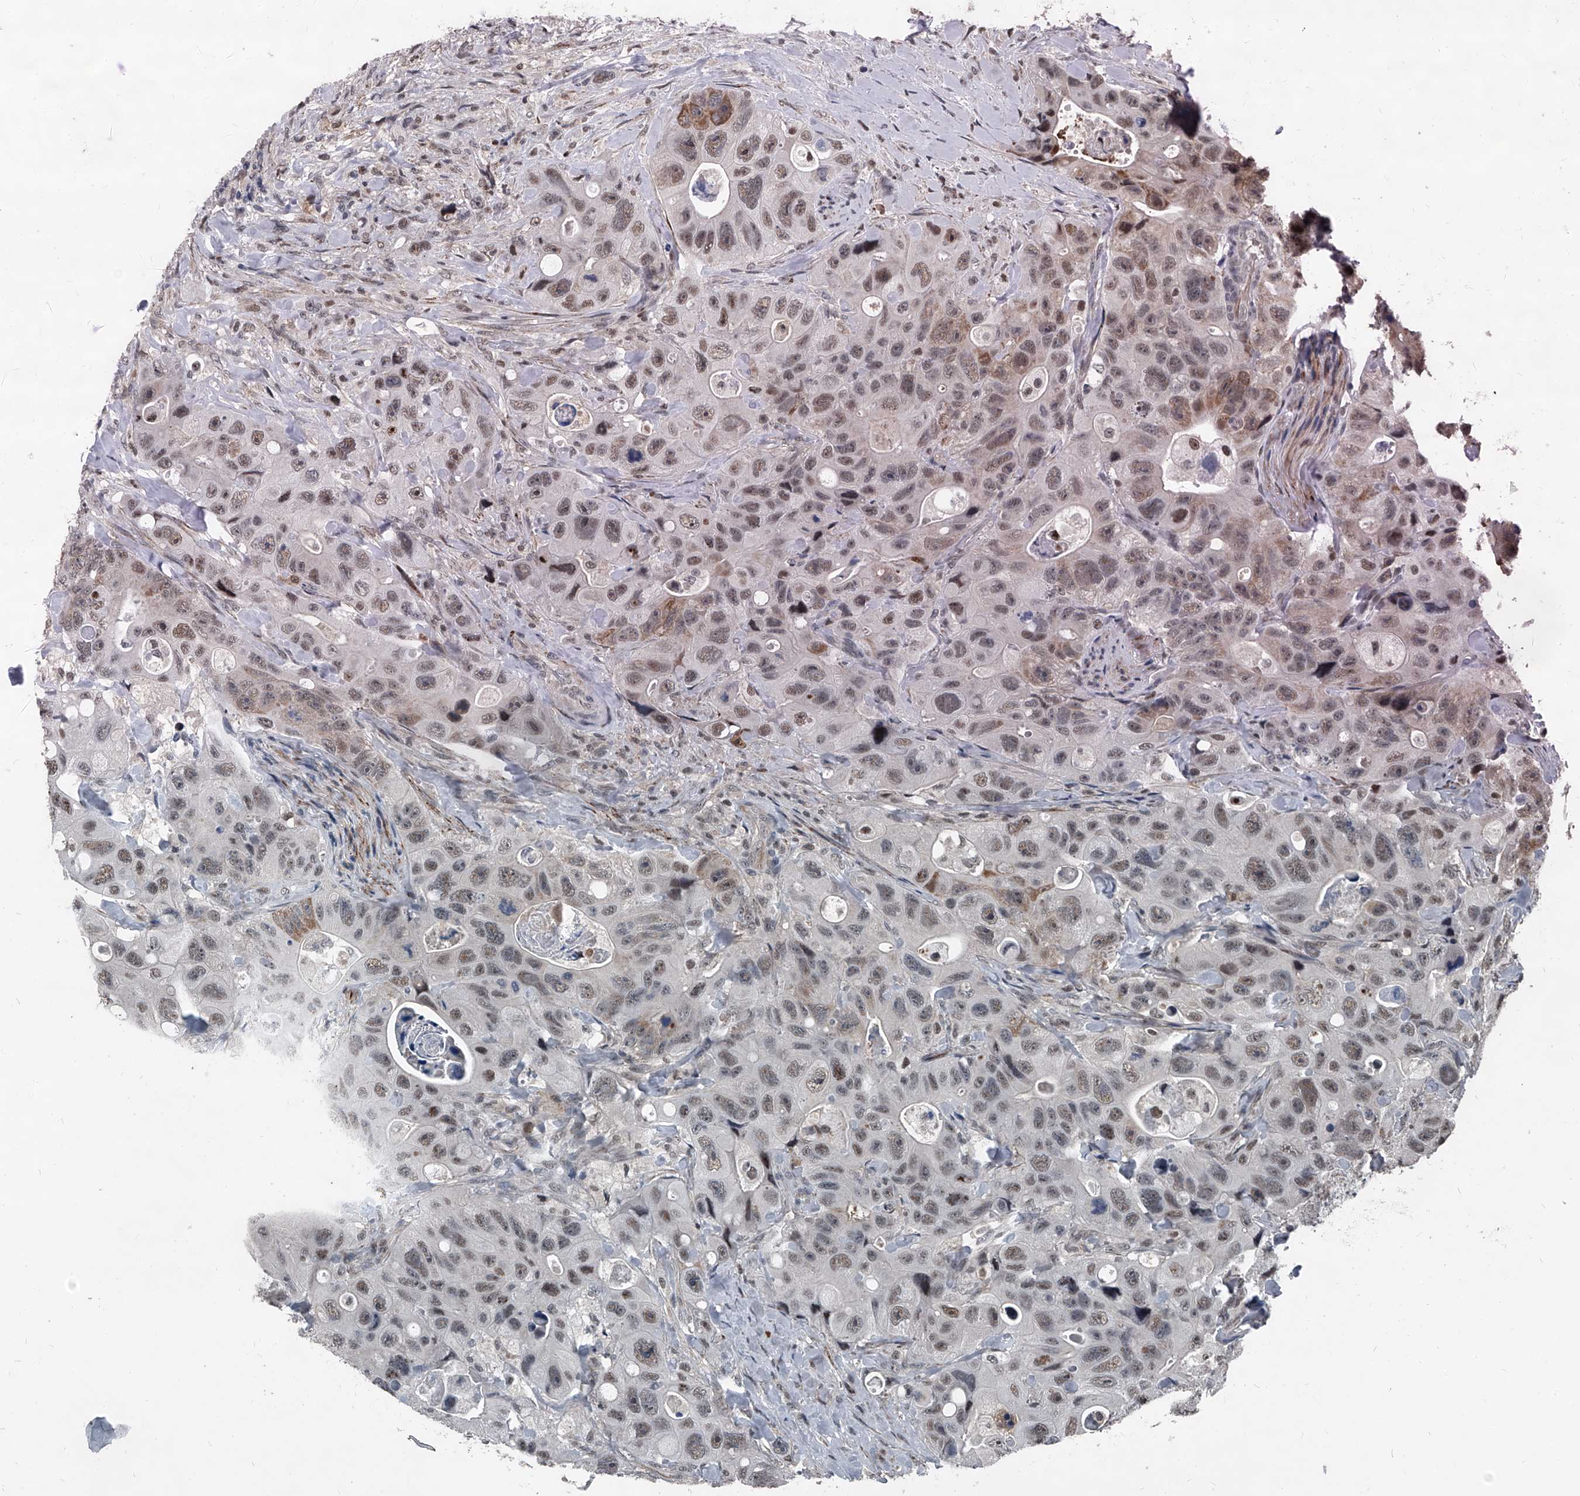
{"staining": {"intensity": "moderate", "quantity": "25%-75%", "location": "cytoplasmic/membranous,nuclear"}, "tissue": "colorectal cancer", "cell_type": "Tumor cells", "image_type": "cancer", "snomed": [{"axis": "morphology", "description": "Adenocarcinoma, NOS"}, {"axis": "topography", "description": "Colon"}], "caption": "An image showing moderate cytoplasmic/membranous and nuclear expression in about 25%-75% of tumor cells in colorectal cancer (adenocarcinoma), as visualized by brown immunohistochemical staining.", "gene": "MEN1", "patient": {"sex": "female", "age": 46}}